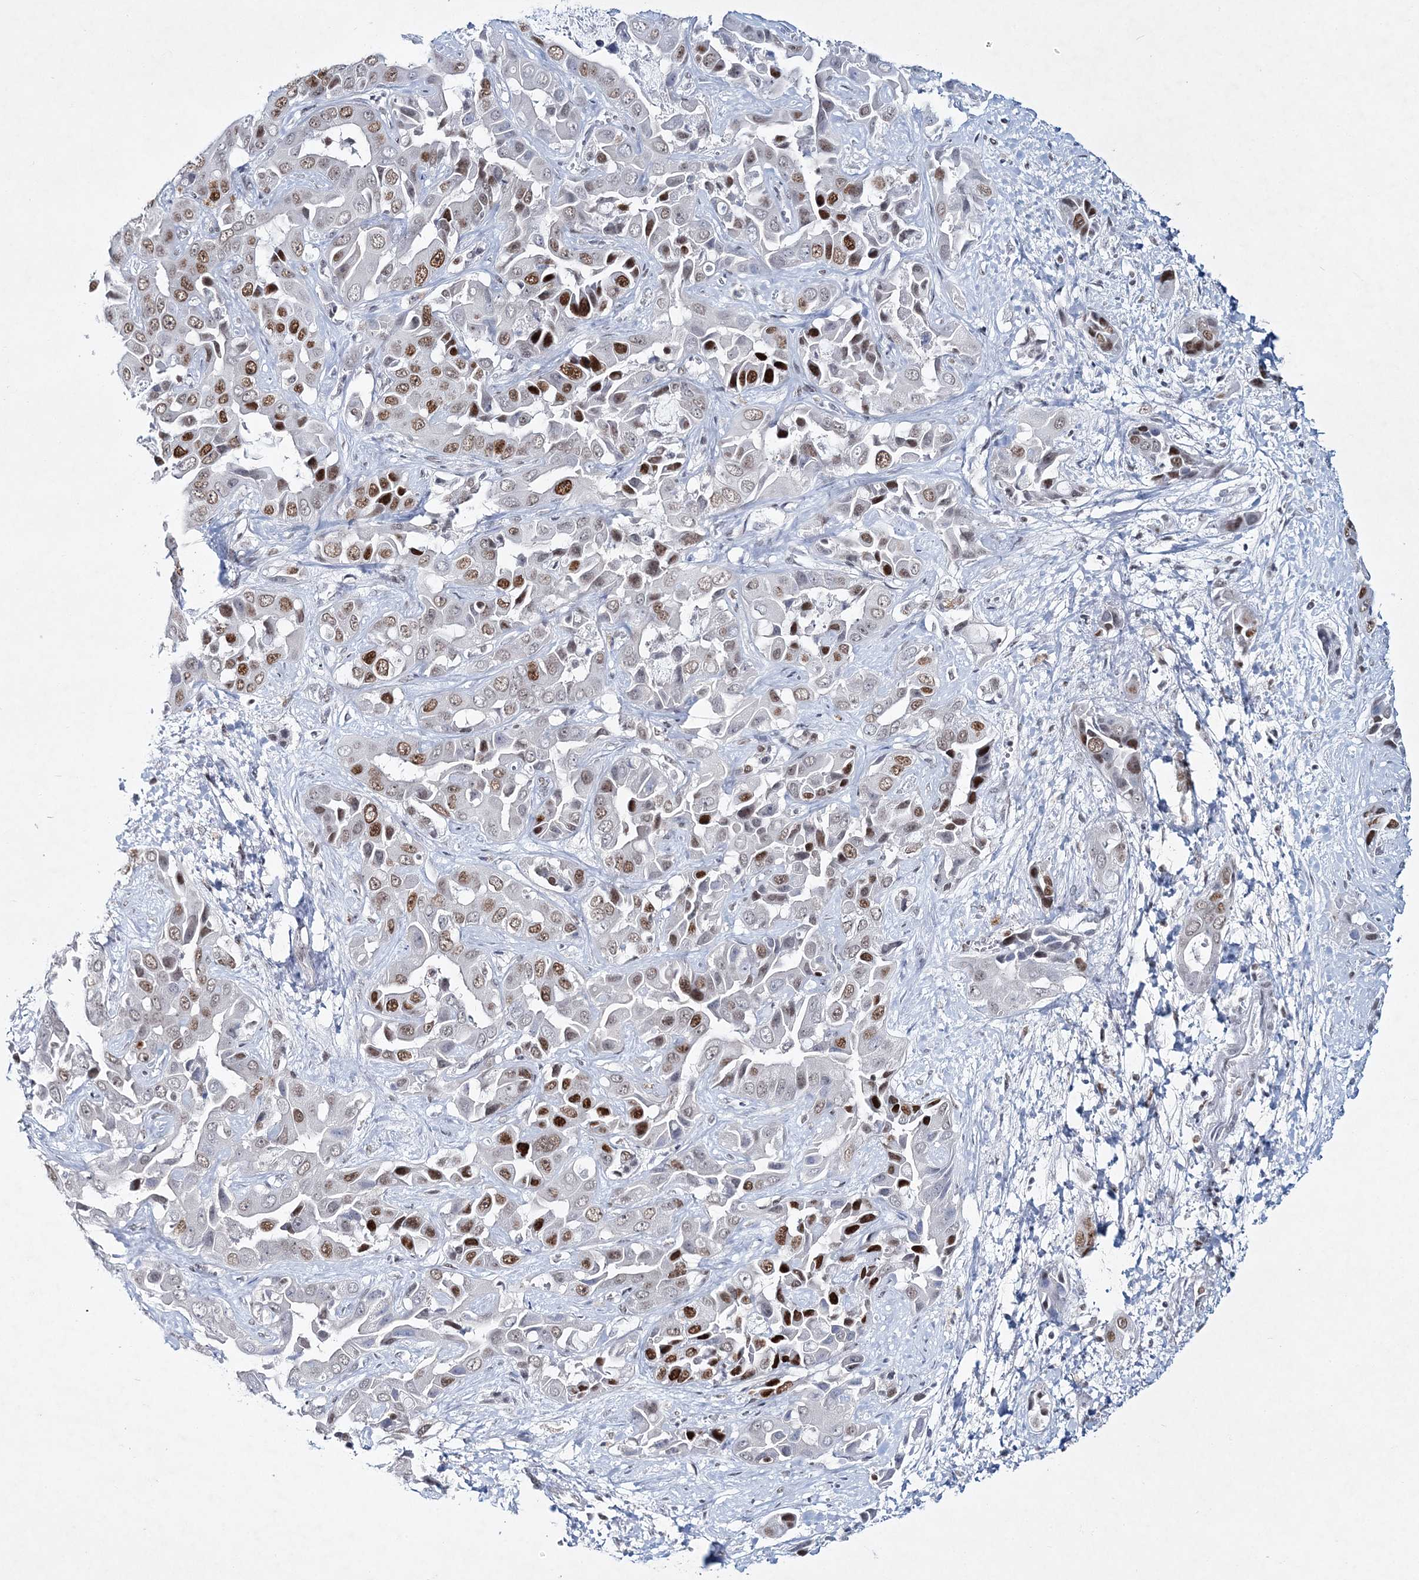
{"staining": {"intensity": "strong", "quantity": "25%-75%", "location": "nuclear"}, "tissue": "liver cancer", "cell_type": "Tumor cells", "image_type": "cancer", "snomed": [{"axis": "morphology", "description": "Cholangiocarcinoma"}, {"axis": "topography", "description": "Liver"}], "caption": "This is an image of immunohistochemistry (IHC) staining of liver cancer, which shows strong staining in the nuclear of tumor cells.", "gene": "LRRFIP2", "patient": {"sex": "female", "age": 52}}